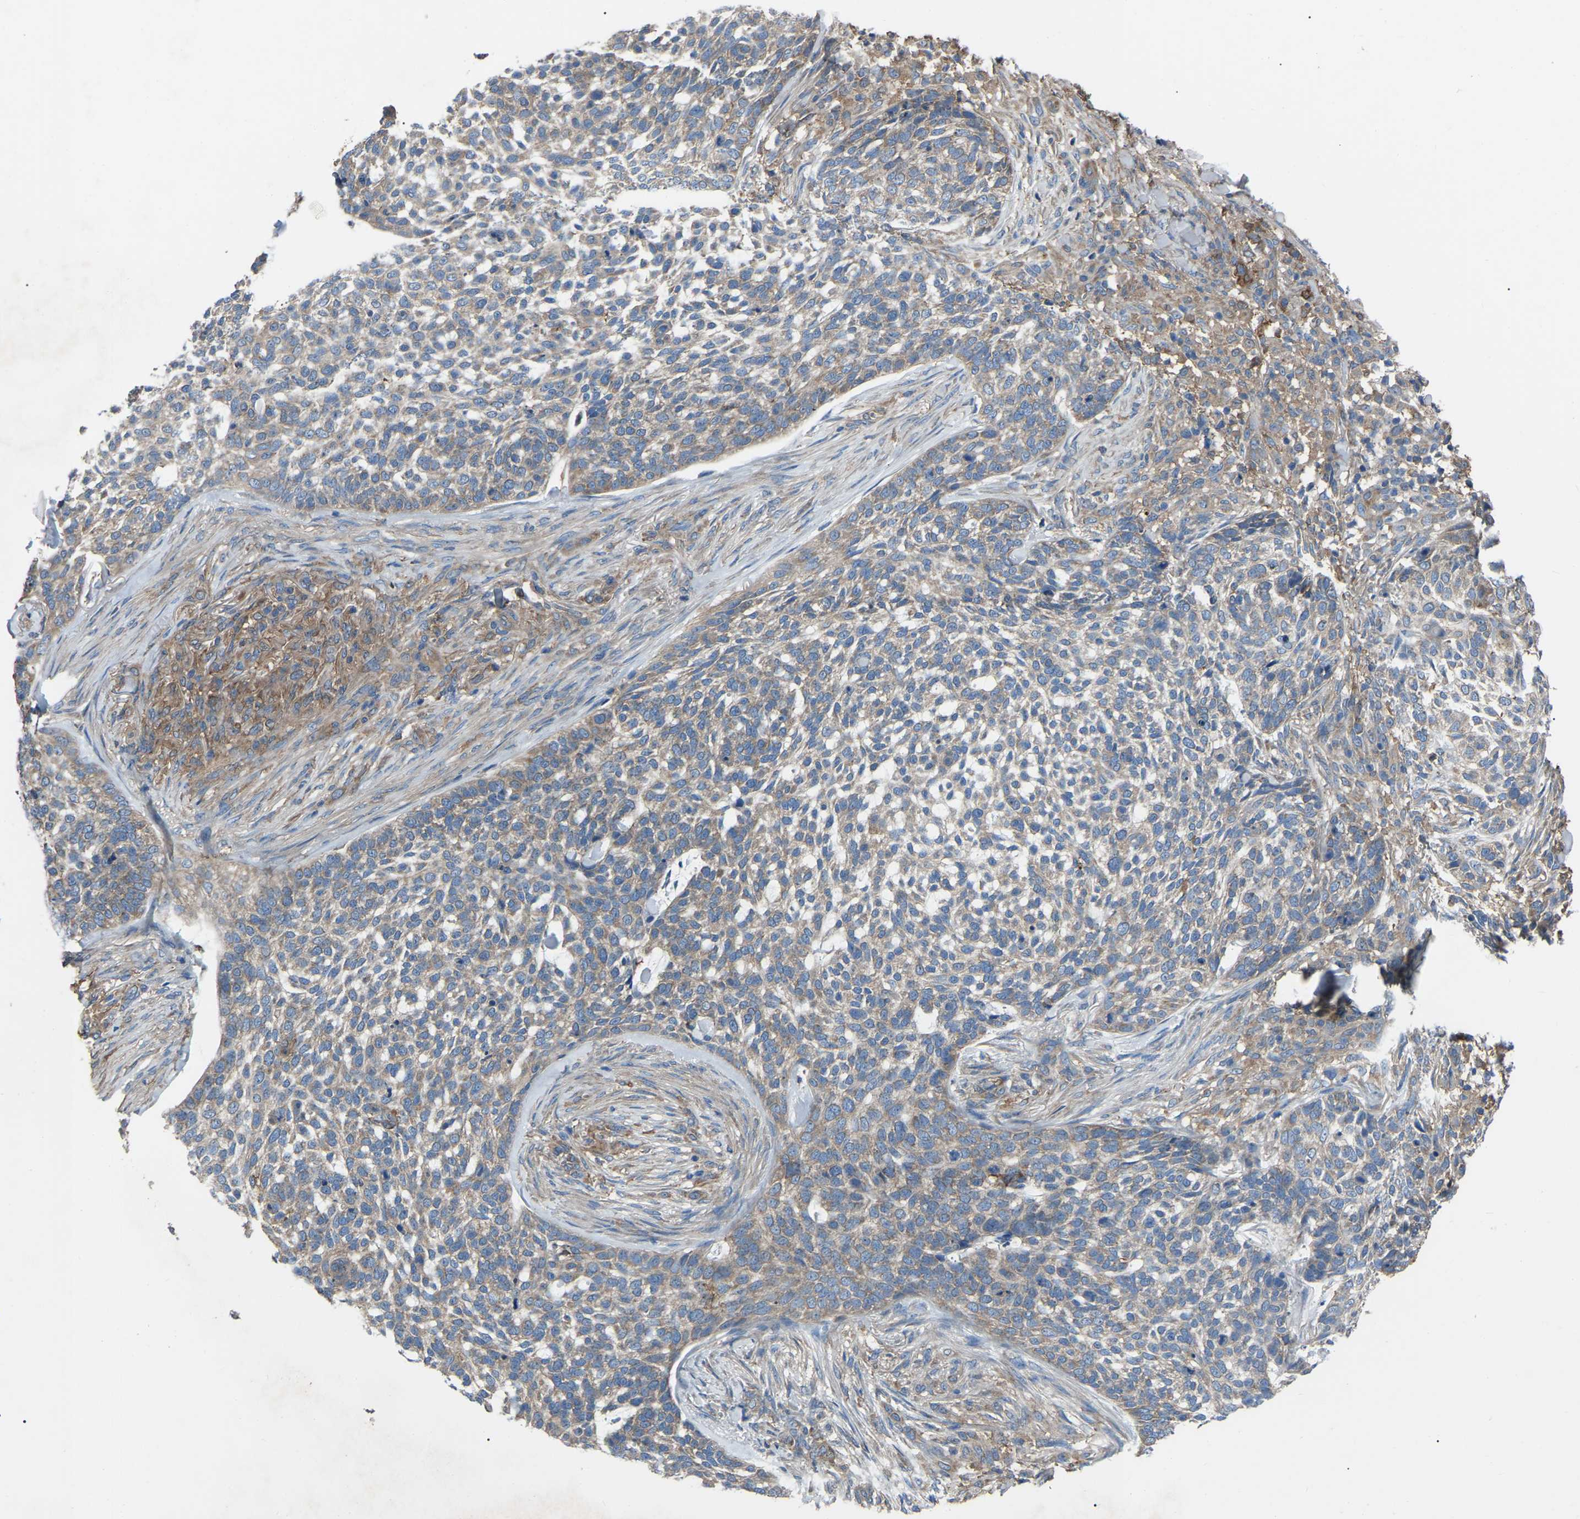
{"staining": {"intensity": "moderate", "quantity": ">75%", "location": "cytoplasmic/membranous"}, "tissue": "skin cancer", "cell_type": "Tumor cells", "image_type": "cancer", "snomed": [{"axis": "morphology", "description": "Basal cell carcinoma"}, {"axis": "topography", "description": "Skin"}], "caption": "IHC (DAB) staining of human skin cancer demonstrates moderate cytoplasmic/membranous protein positivity in about >75% of tumor cells.", "gene": "AIMP1", "patient": {"sex": "female", "age": 64}}